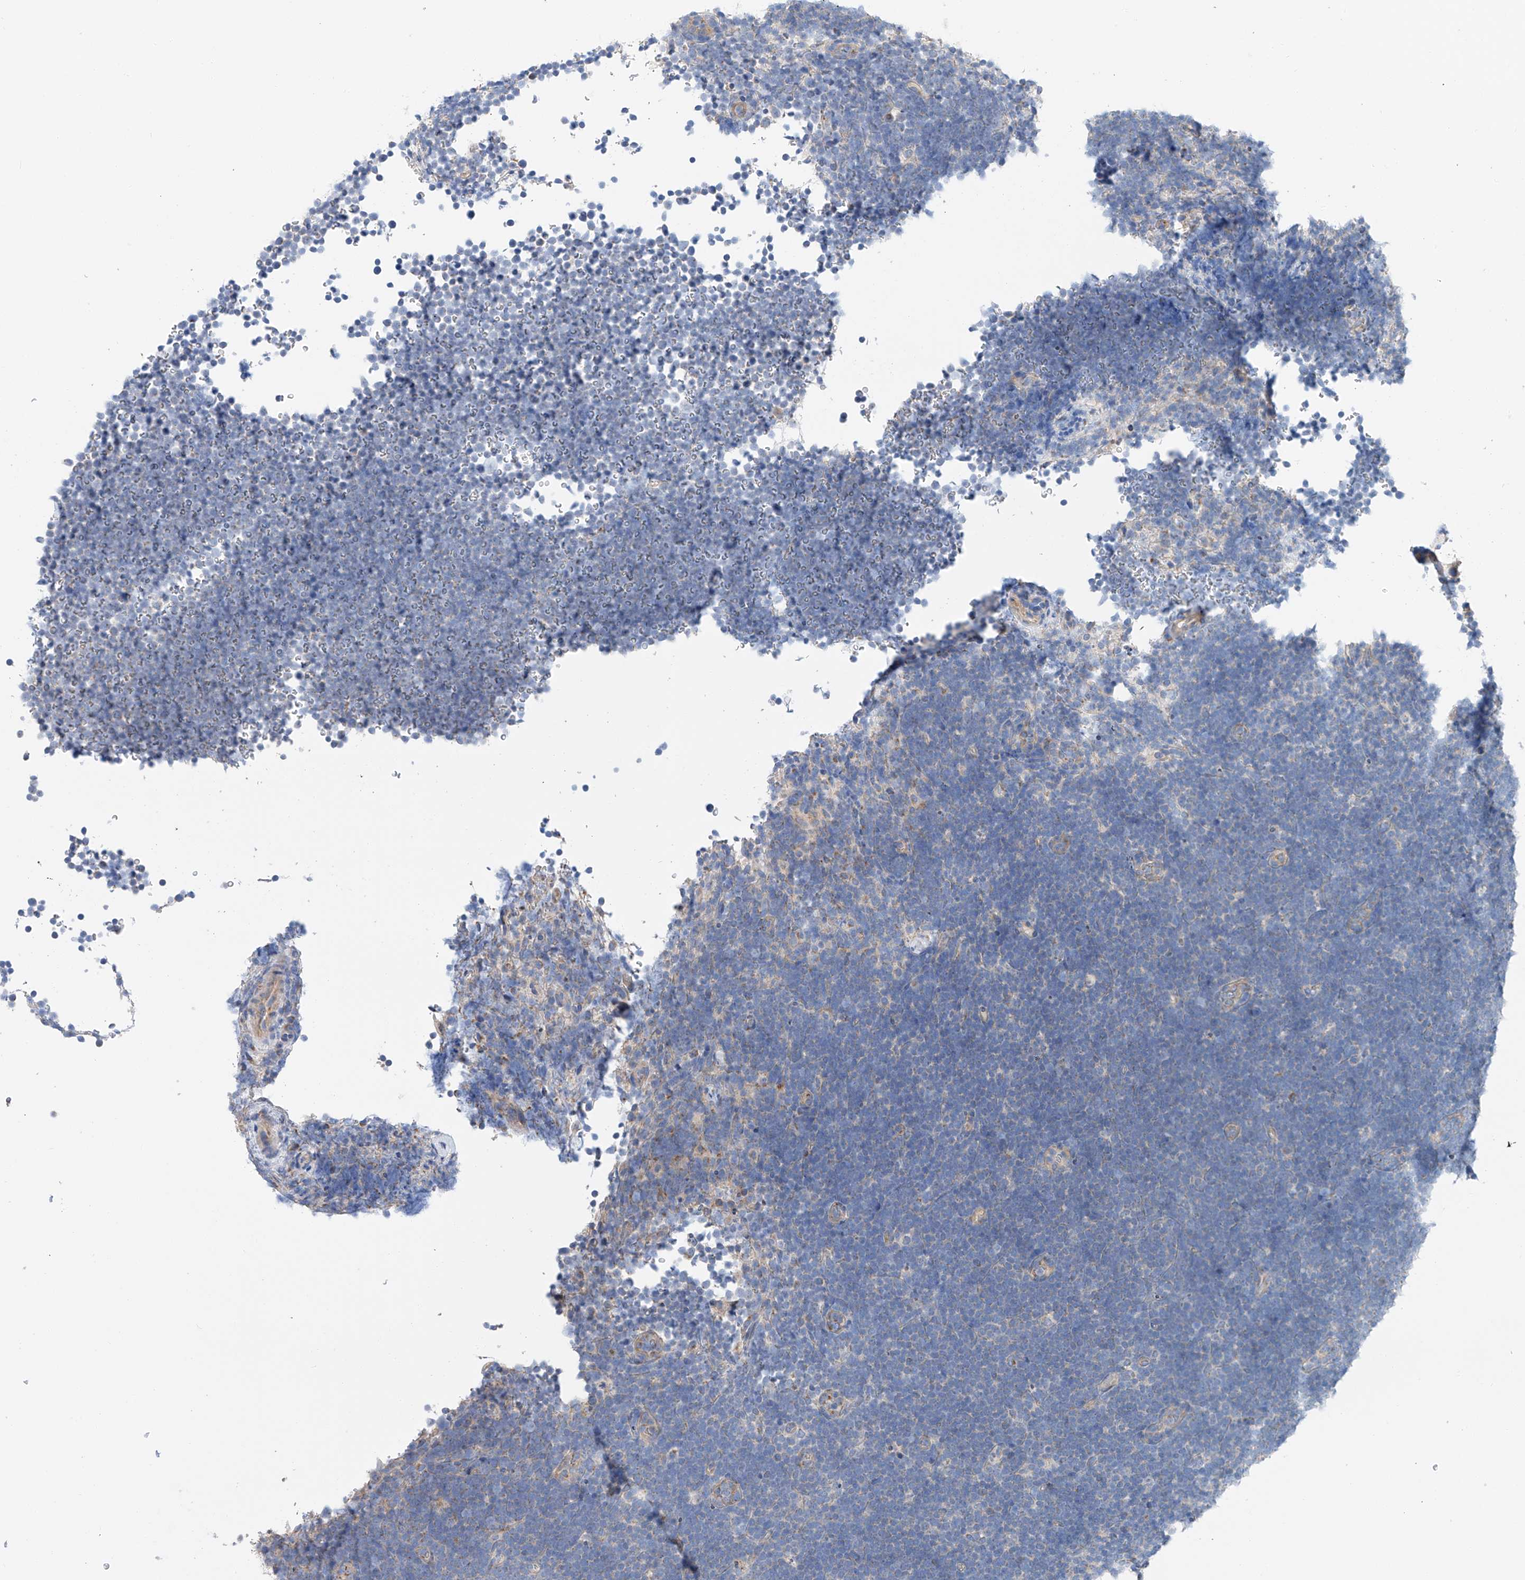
{"staining": {"intensity": "negative", "quantity": "none", "location": "none"}, "tissue": "lymphoma", "cell_type": "Tumor cells", "image_type": "cancer", "snomed": [{"axis": "morphology", "description": "Malignant lymphoma, non-Hodgkin's type, High grade"}, {"axis": "topography", "description": "Lymph node"}], "caption": "The immunohistochemistry (IHC) histopathology image has no significant positivity in tumor cells of malignant lymphoma, non-Hodgkin's type (high-grade) tissue. (Immunohistochemistry, brightfield microscopy, high magnification).", "gene": "SLC22A7", "patient": {"sex": "male", "age": 13}}